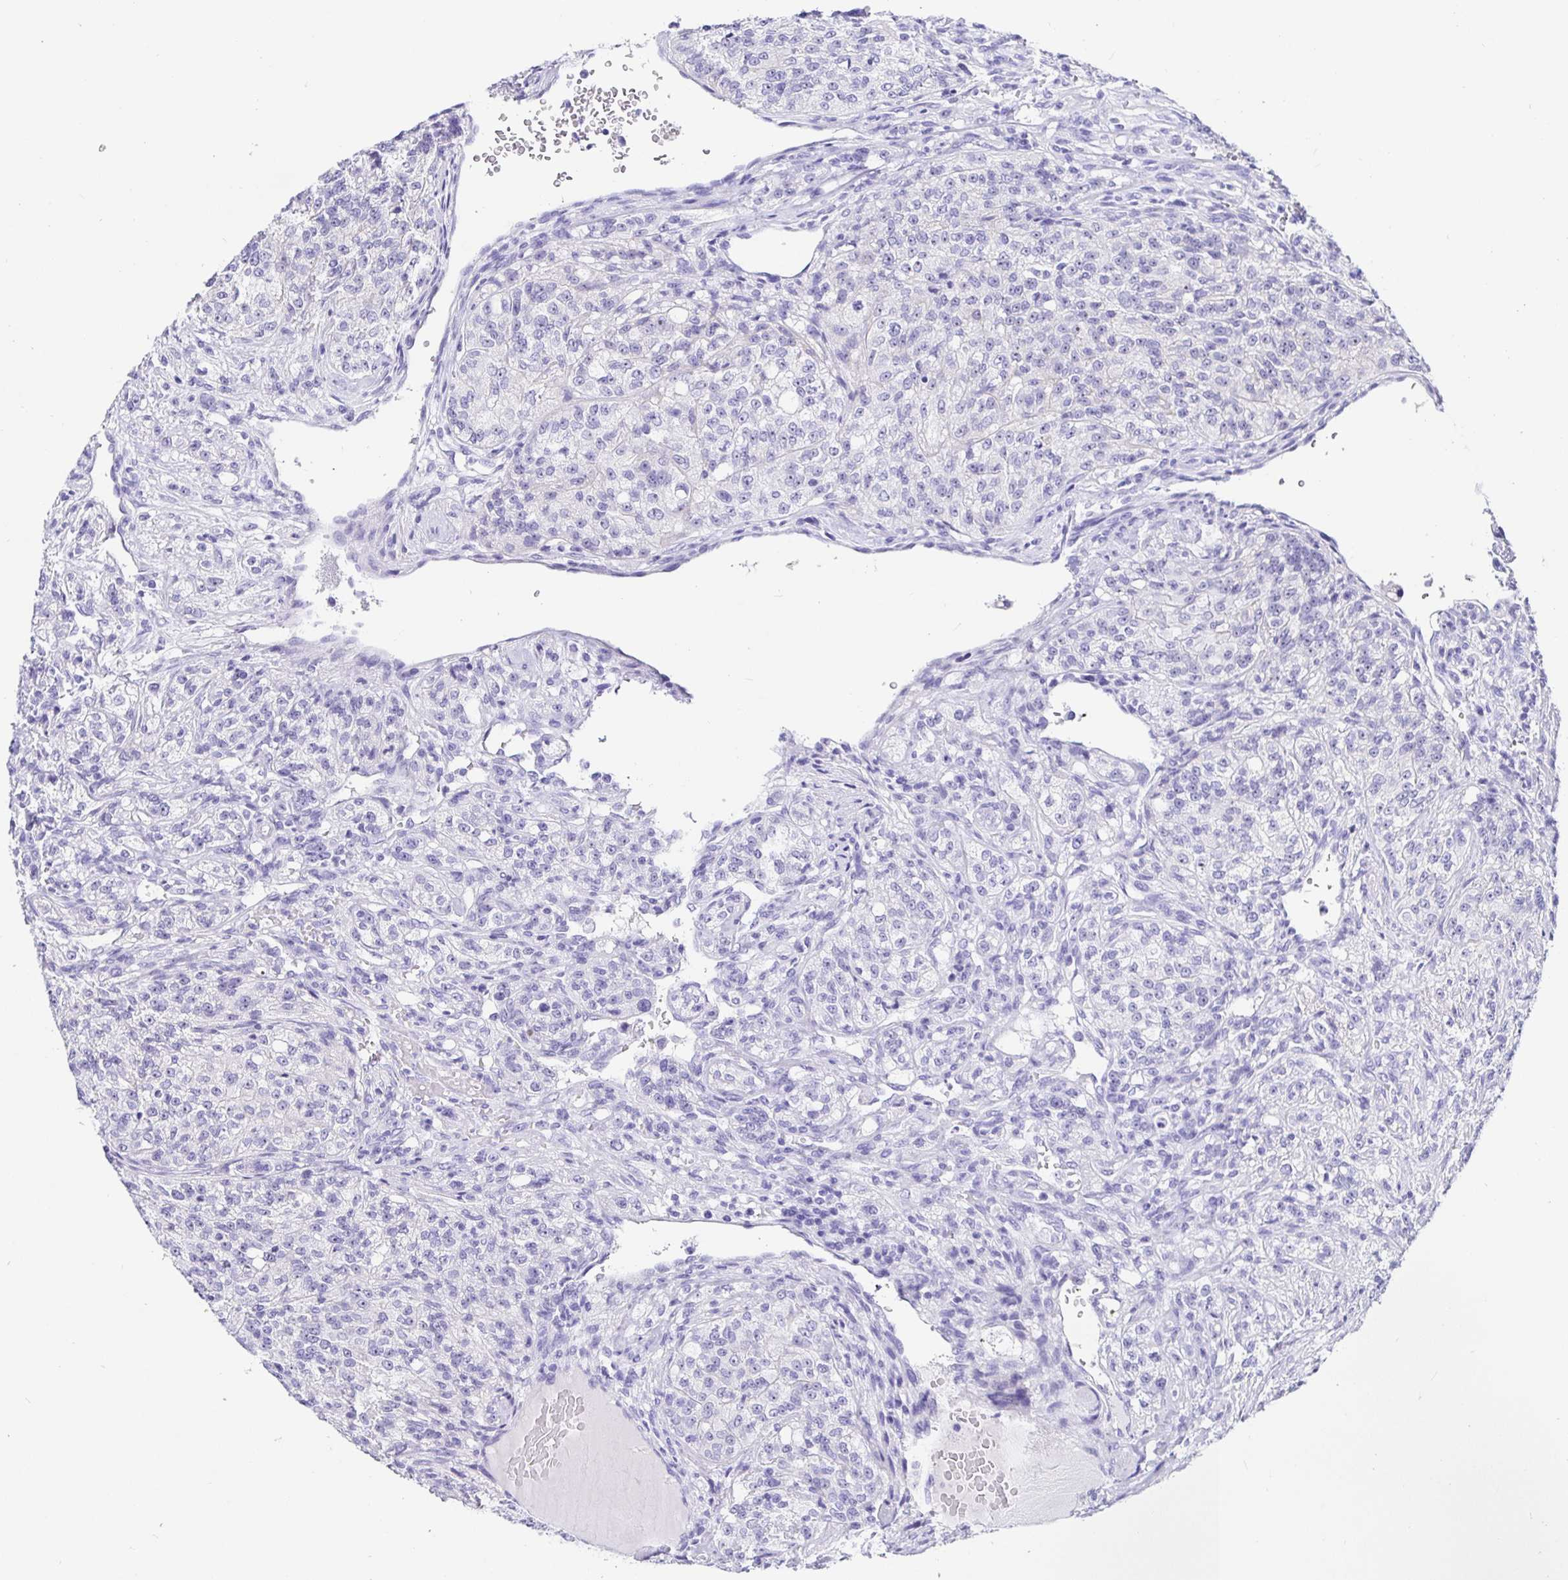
{"staining": {"intensity": "negative", "quantity": "none", "location": "none"}, "tissue": "renal cancer", "cell_type": "Tumor cells", "image_type": "cancer", "snomed": [{"axis": "morphology", "description": "Adenocarcinoma, NOS"}, {"axis": "topography", "description": "Kidney"}], "caption": "Histopathology image shows no protein staining in tumor cells of adenocarcinoma (renal) tissue.", "gene": "PRAMEF19", "patient": {"sex": "female", "age": 63}}